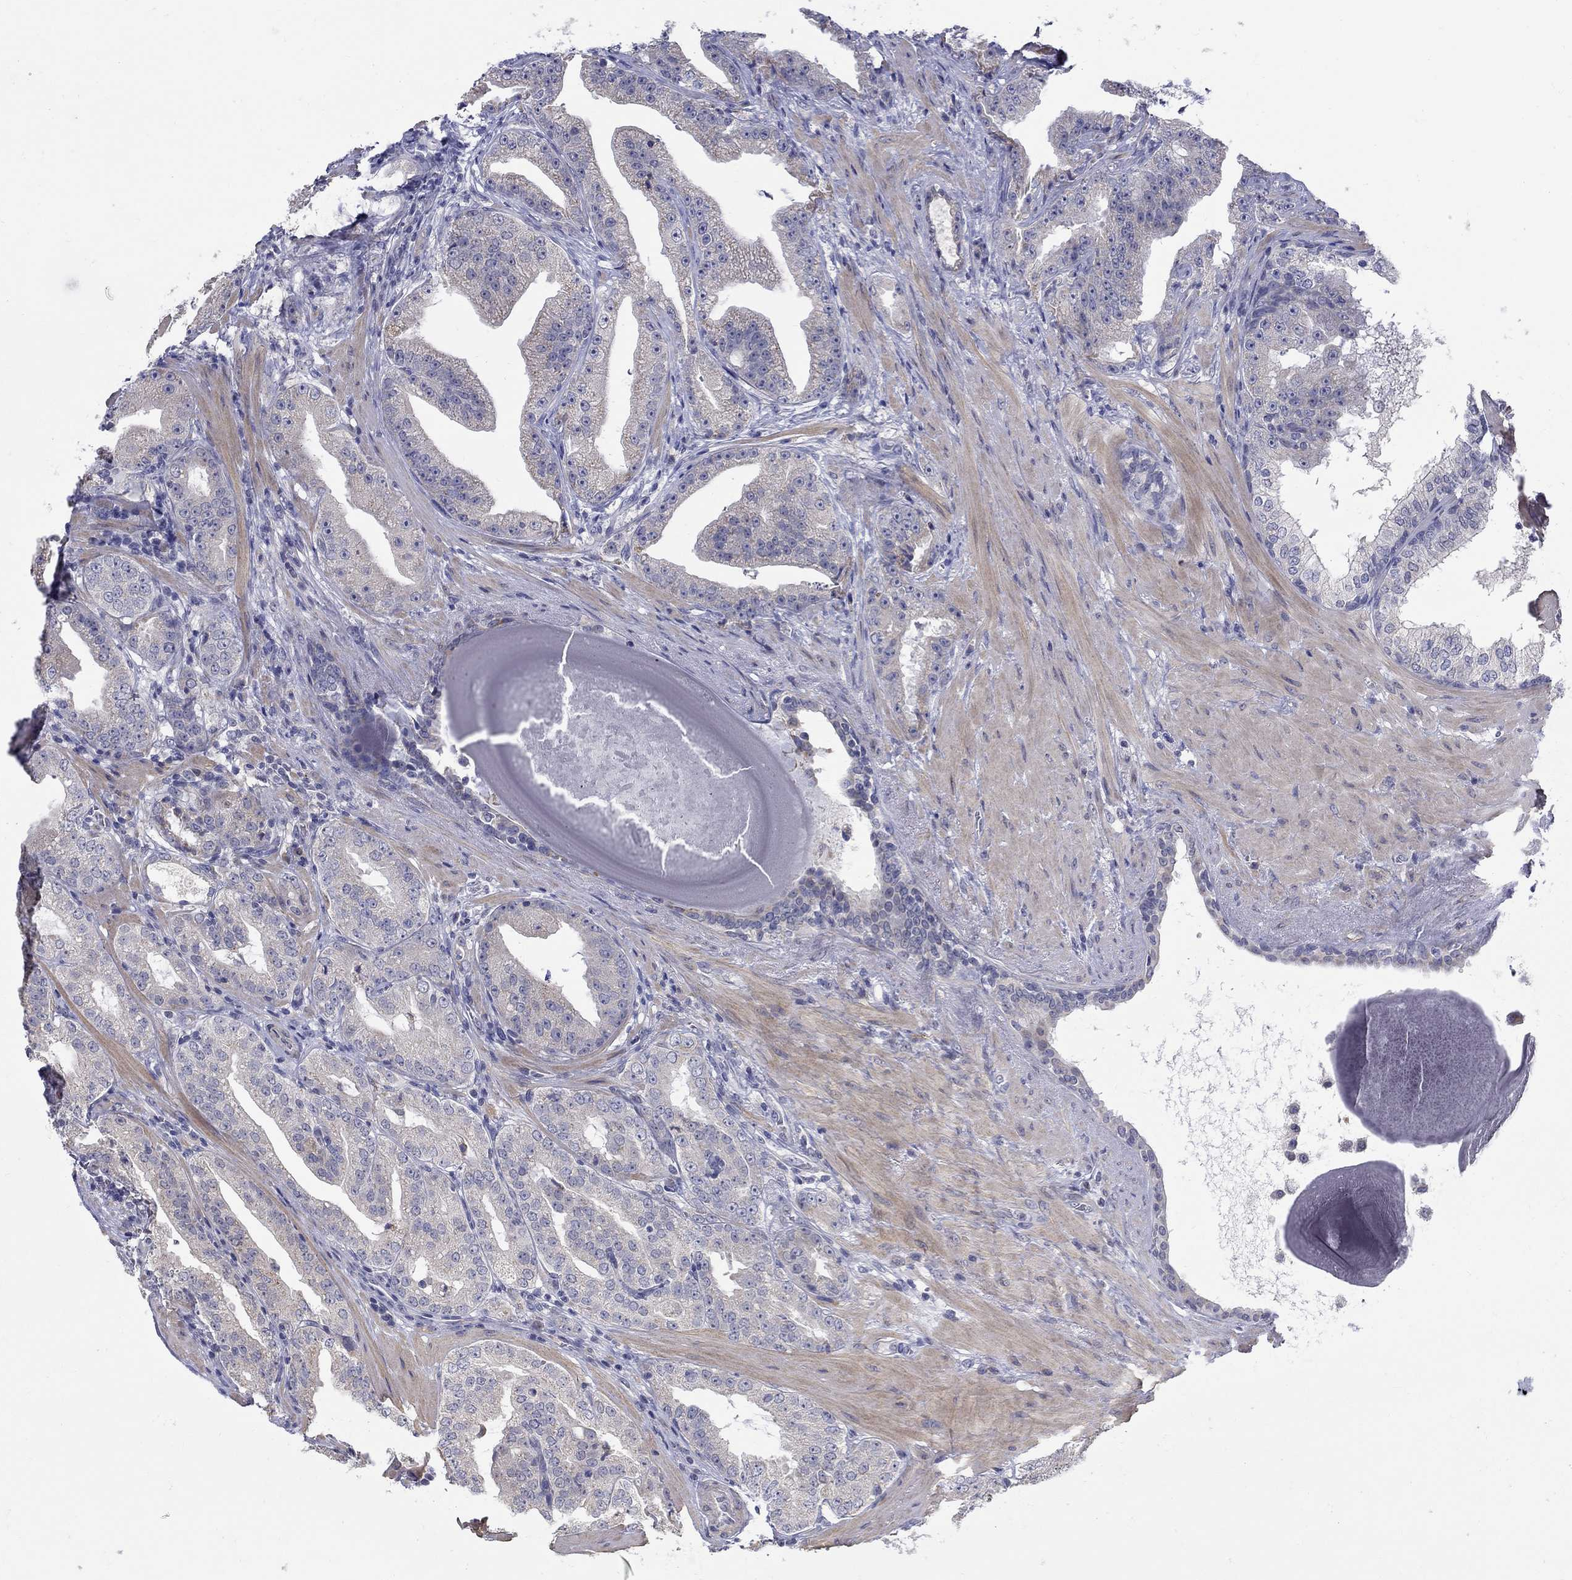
{"staining": {"intensity": "negative", "quantity": "none", "location": "none"}, "tissue": "prostate cancer", "cell_type": "Tumor cells", "image_type": "cancer", "snomed": [{"axis": "morphology", "description": "Adenocarcinoma, Low grade"}, {"axis": "topography", "description": "Prostate"}], "caption": "Tumor cells show no significant positivity in prostate cancer (low-grade adenocarcinoma).", "gene": "ABCA4", "patient": {"sex": "male", "age": 62}}